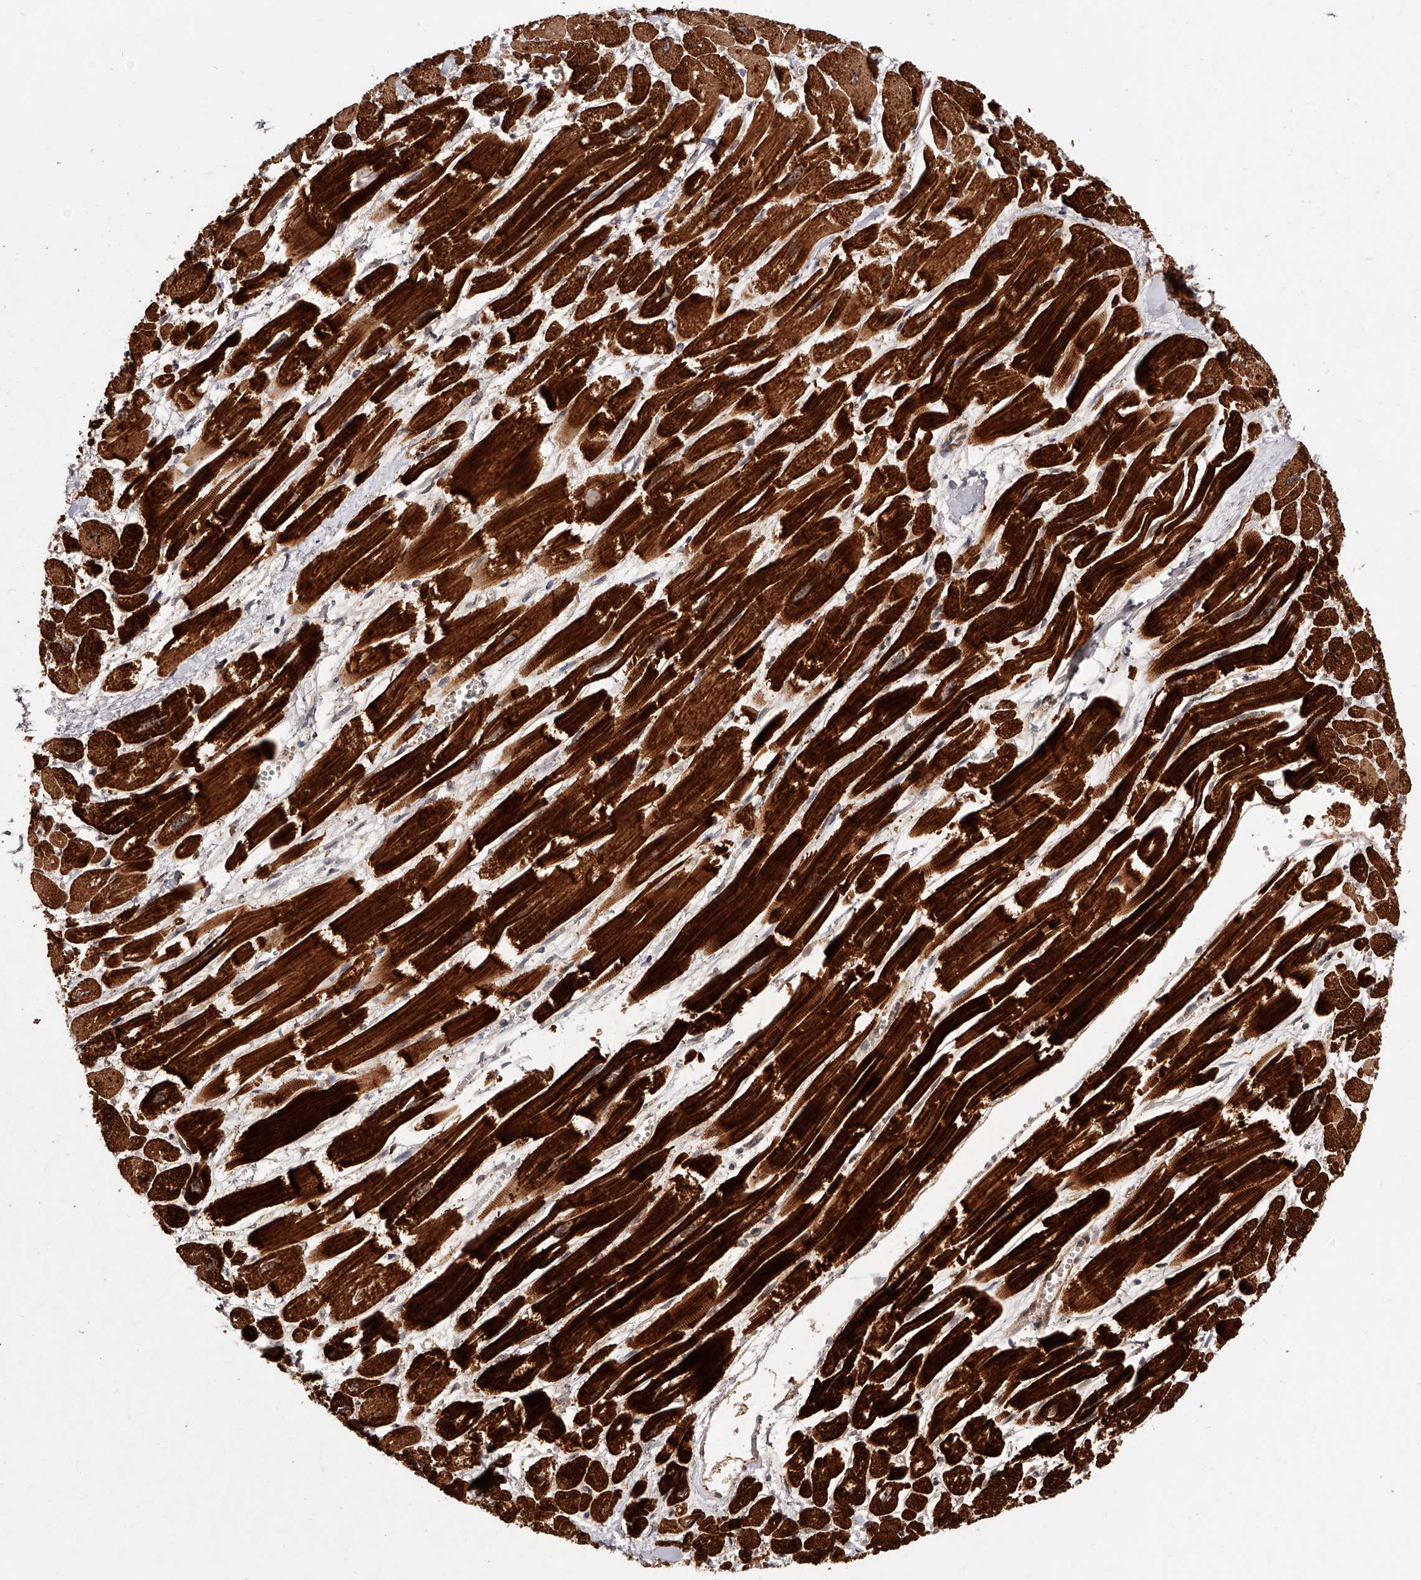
{"staining": {"intensity": "strong", "quantity": ">75%", "location": "cytoplasmic/membranous"}, "tissue": "heart muscle", "cell_type": "Cardiomyocytes", "image_type": "normal", "snomed": [{"axis": "morphology", "description": "Normal tissue, NOS"}, {"axis": "topography", "description": "Heart"}], "caption": "Immunohistochemical staining of benign human heart muscle exhibits high levels of strong cytoplasmic/membranous staining in approximately >75% of cardiomyocytes. (IHC, brightfield microscopy, high magnification).", "gene": "CUL7", "patient": {"sex": "male", "age": 54}}